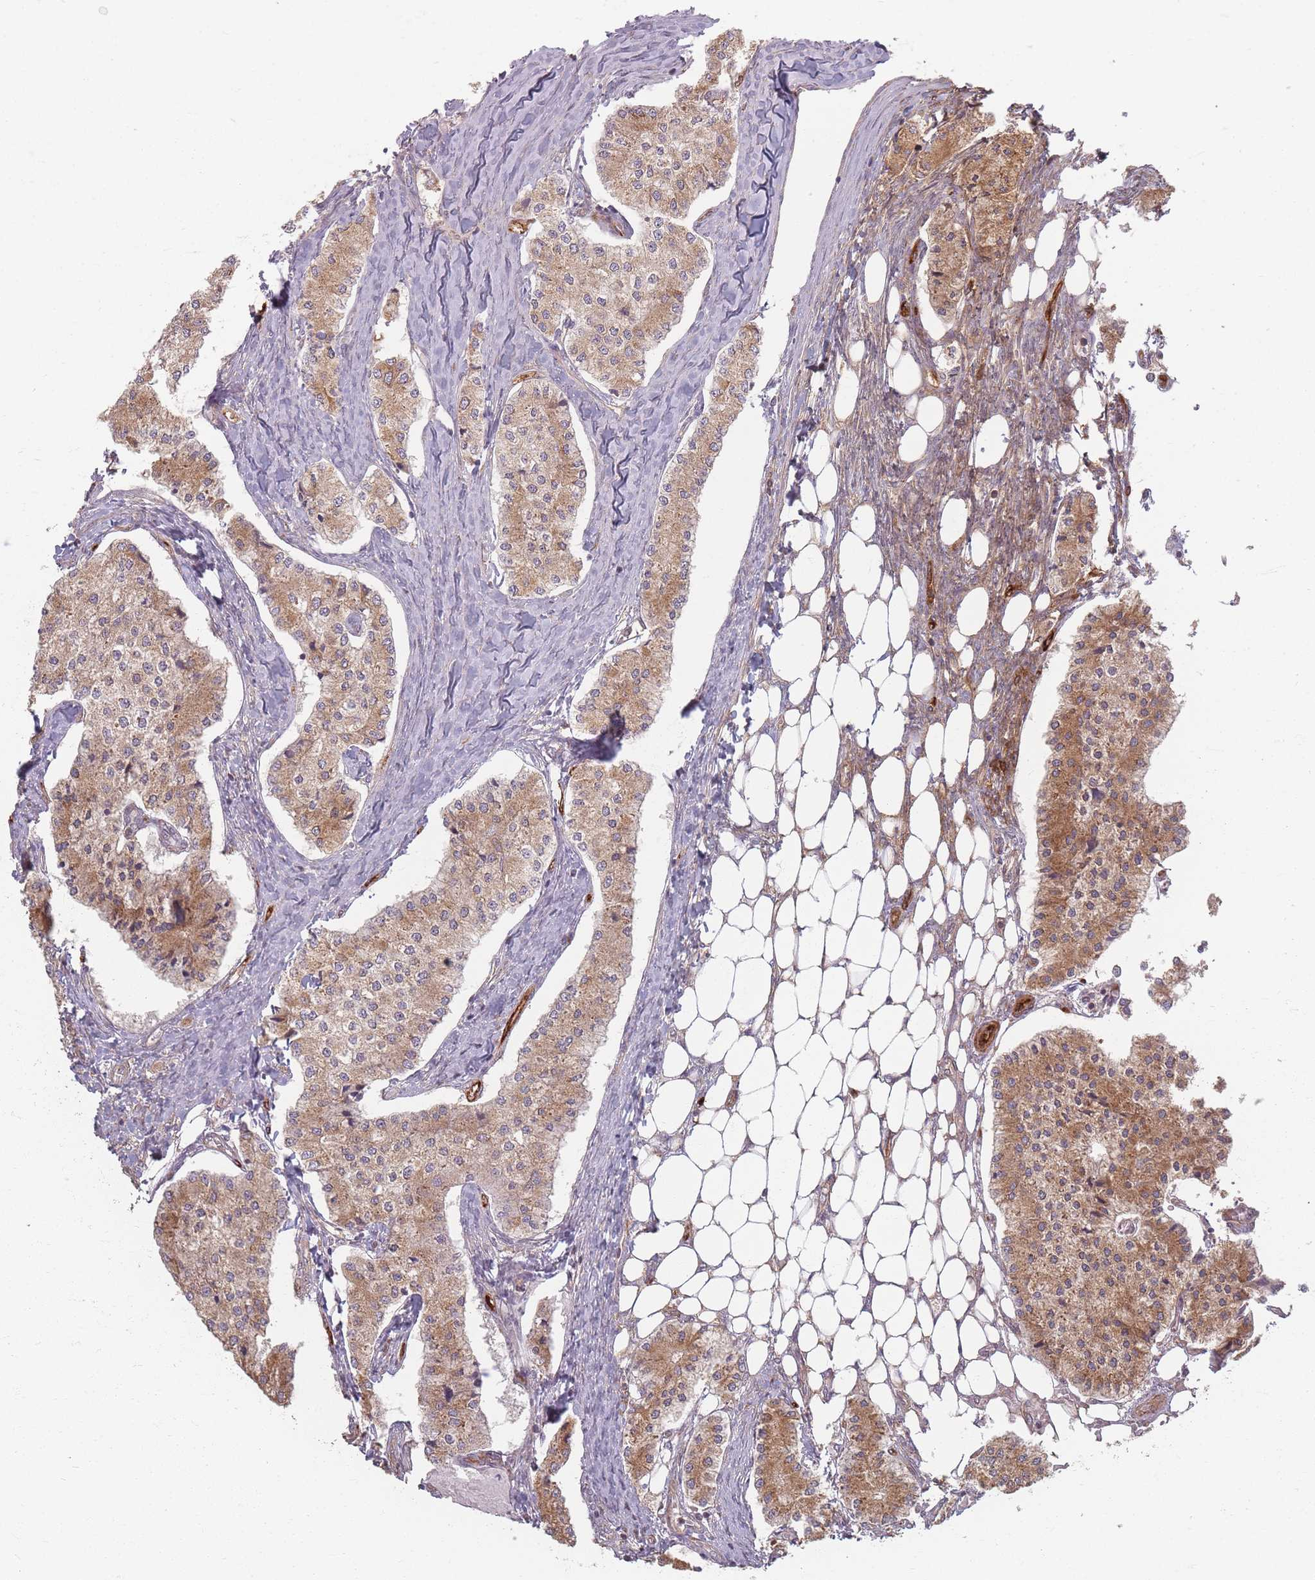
{"staining": {"intensity": "moderate", "quantity": ">75%", "location": "cytoplasmic/membranous"}, "tissue": "carcinoid", "cell_type": "Tumor cells", "image_type": "cancer", "snomed": [{"axis": "morphology", "description": "Carcinoid, malignant, NOS"}, {"axis": "topography", "description": "Colon"}], "caption": "This micrograph displays immunohistochemistry (IHC) staining of human carcinoid, with medium moderate cytoplasmic/membranous staining in about >75% of tumor cells.", "gene": "MRPS6", "patient": {"sex": "female", "age": 52}}